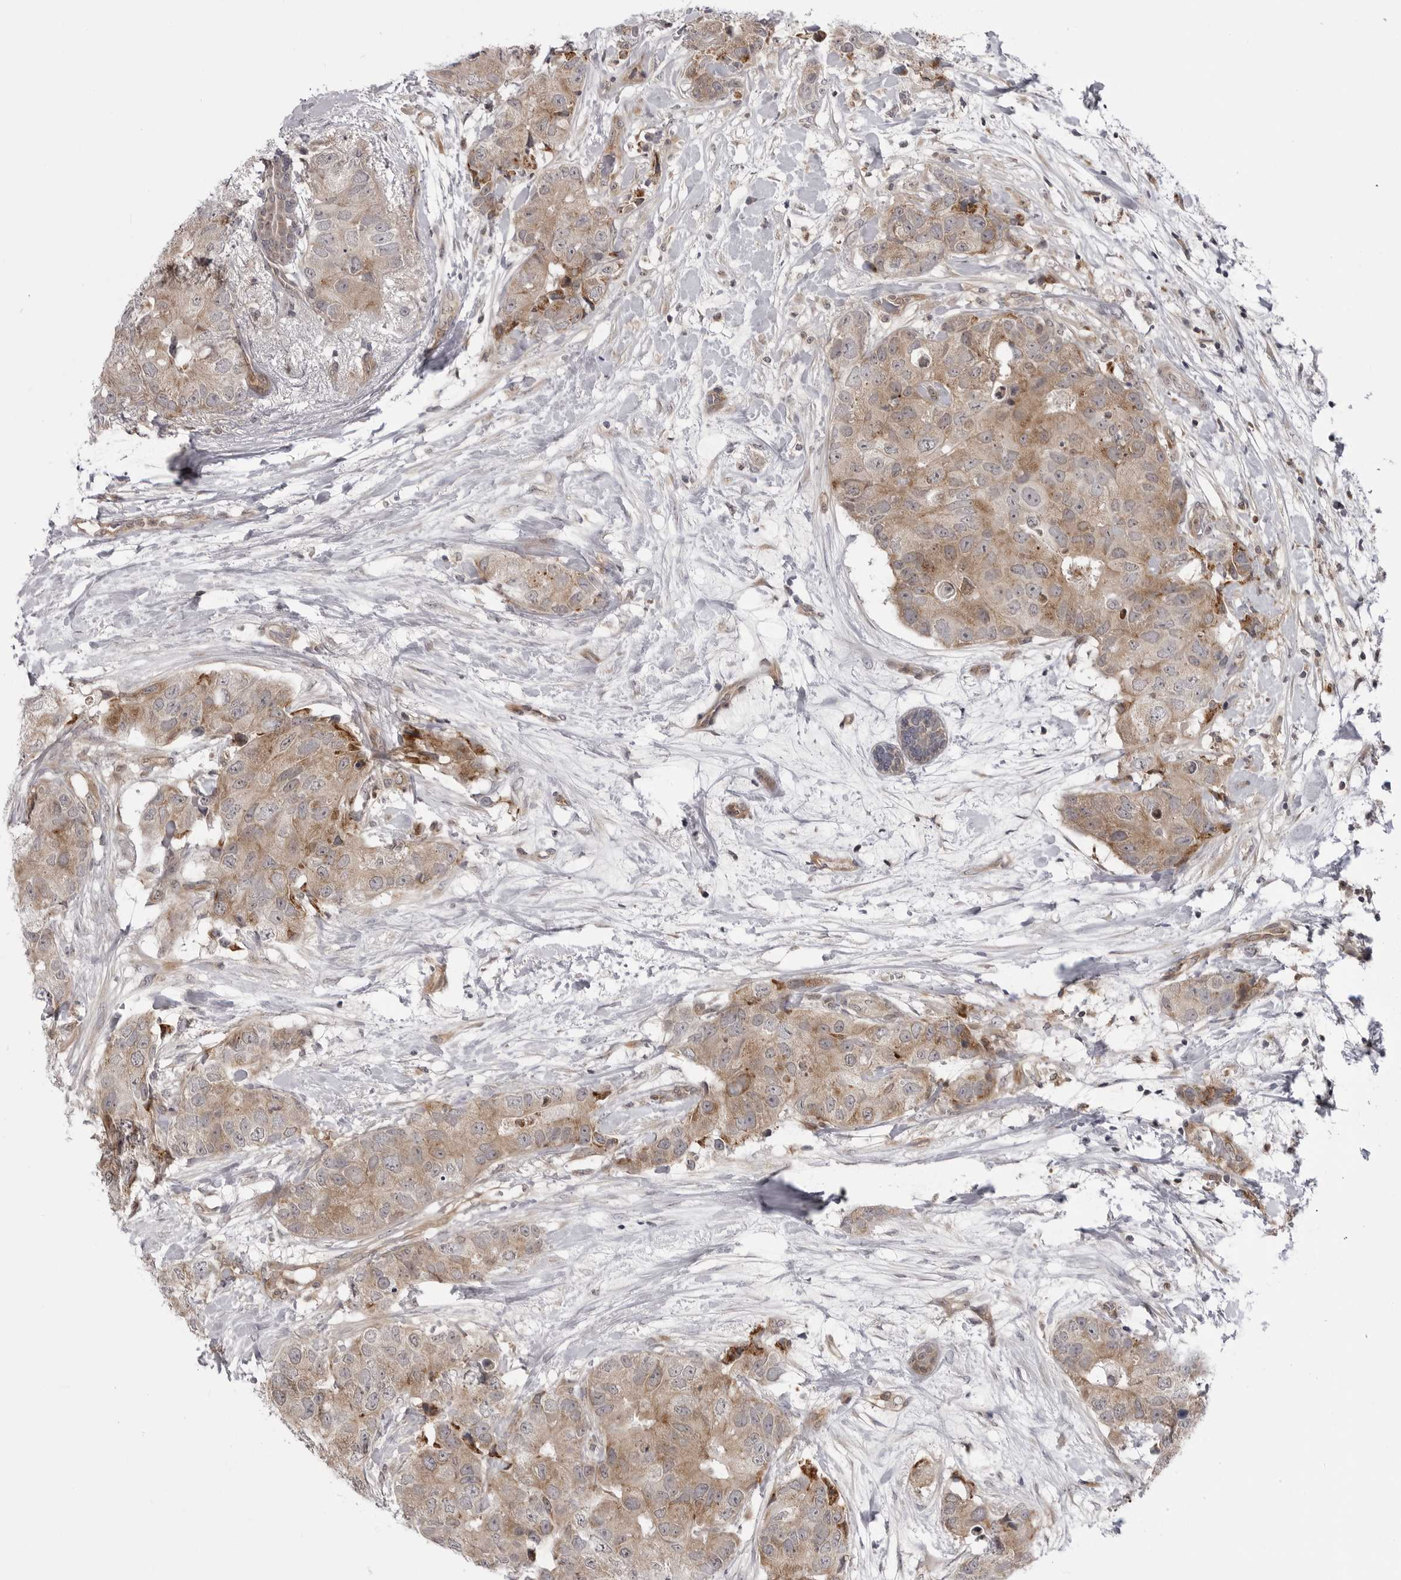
{"staining": {"intensity": "weak", "quantity": ">75%", "location": "cytoplasmic/membranous"}, "tissue": "breast cancer", "cell_type": "Tumor cells", "image_type": "cancer", "snomed": [{"axis": "morphology", "description": "Duct carcinoma"}, {"axis": "topography", "description": "Breast"}], "caption": "Protein staining exhibits weak cytoplasmic/membranous staining in about >75% of tumor cells in breast cancer. Immunohistochemistry stains the protein in brown and the nuclei are stained blue.", "gene": "CCDC18", "patient": {"sex": "female", "age": 62}}